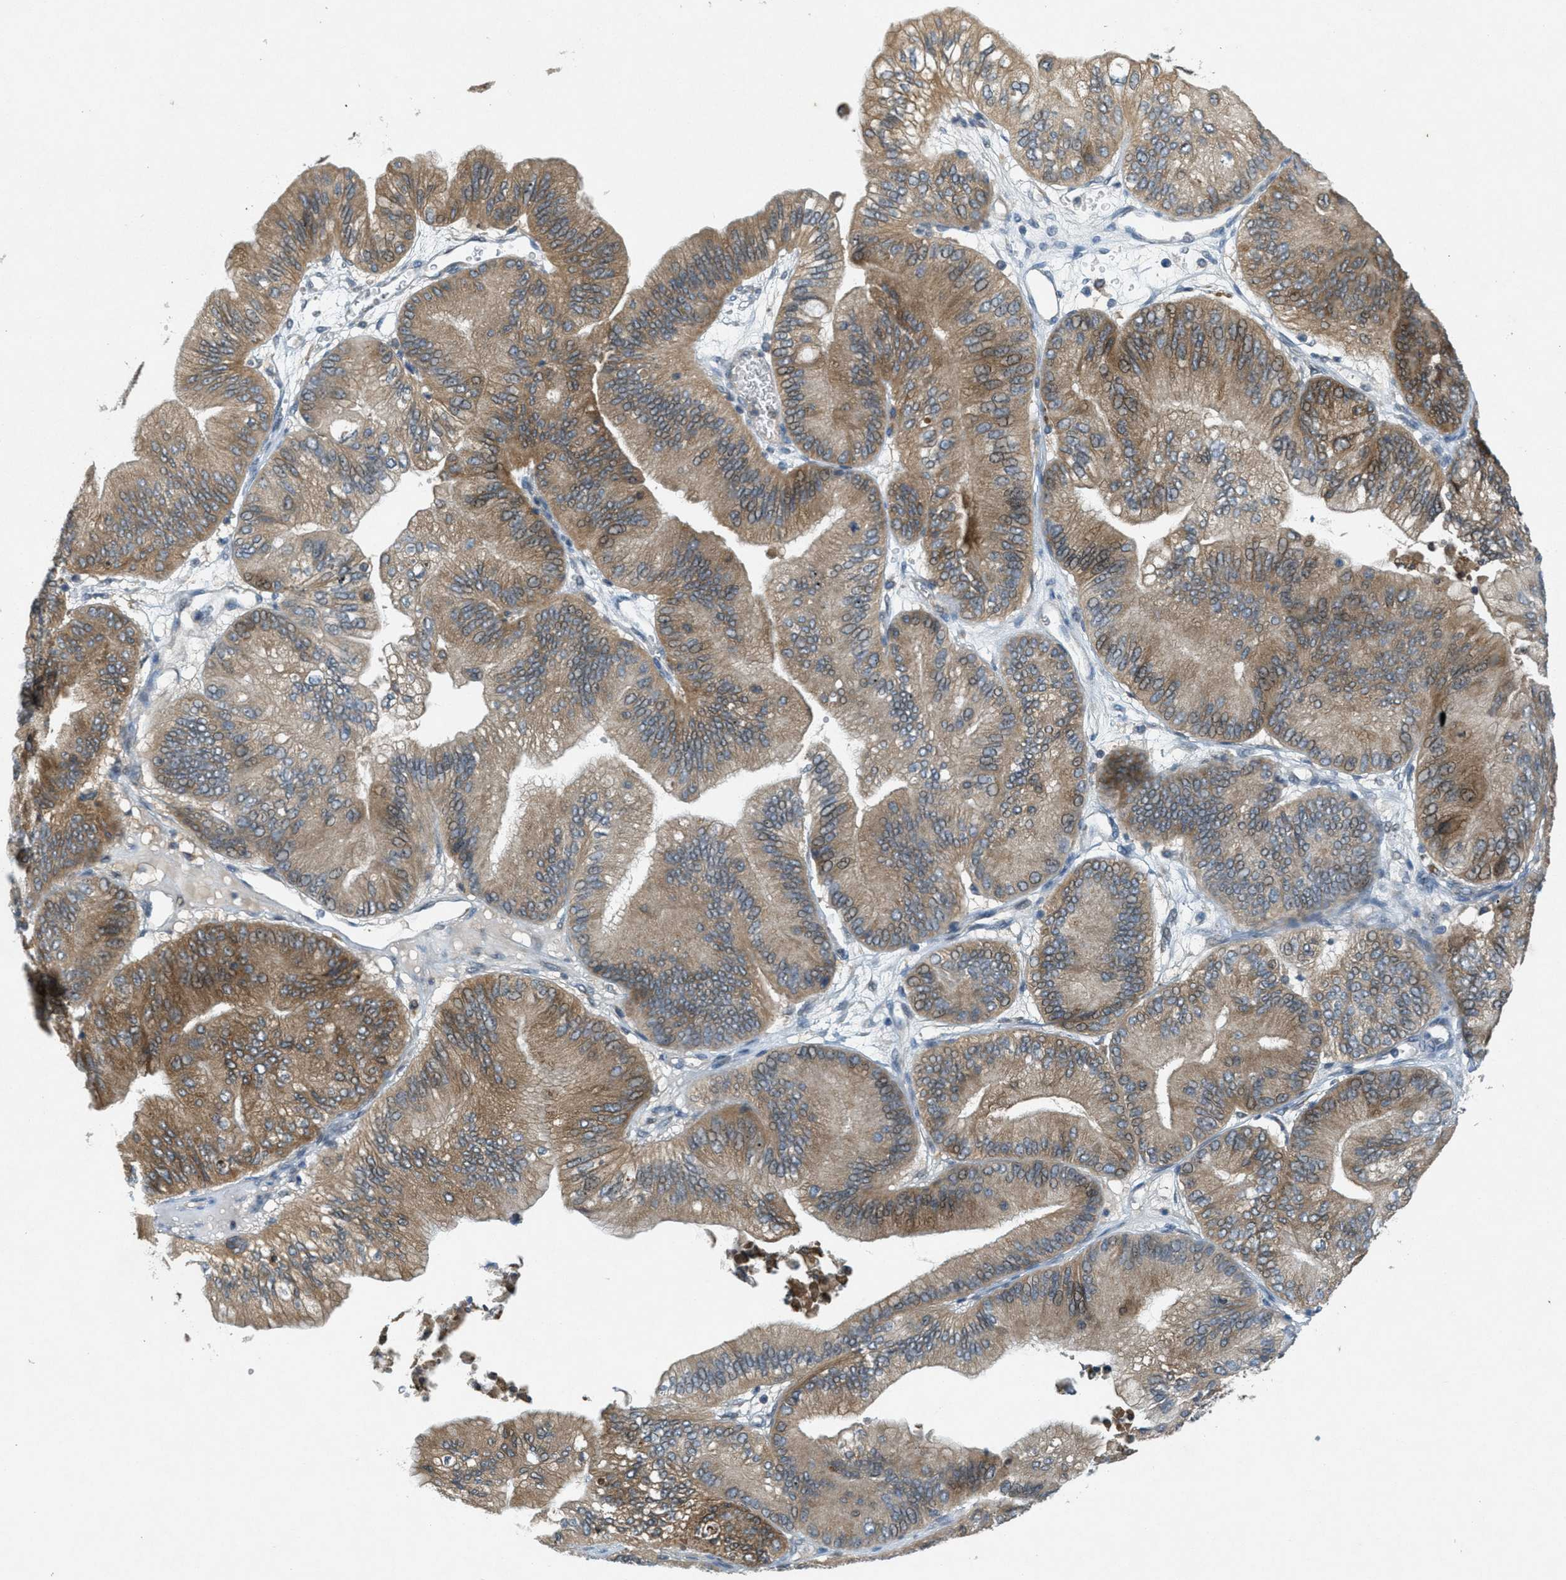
{"staining": {"intensity": "moderate", "quantity": ">75%", "location": "cytoplasmic/membranous"}, "tissue": "ovarian cancer", "cell_type": "Tumor cells", "image_type": "cancer", "snomed": [{"axis": "morphology", "description": "Cystadenocarcinoma, mucinous, NOS"}, {"axis": "topography", "description": "Ovary"}], "caption": "High-magnification brightfield microscopy of ovarian cancer stained with DAB (3,3'-diaminobenzidine) (brown) and counterstained with hematoxylin (blue). tumor cells exhibit moderate cytoplasmic/membranous staining is seen in about>75% of cells.", "gene": "SIGMAR1", "patient": {"sex": "female", "age": 61}}